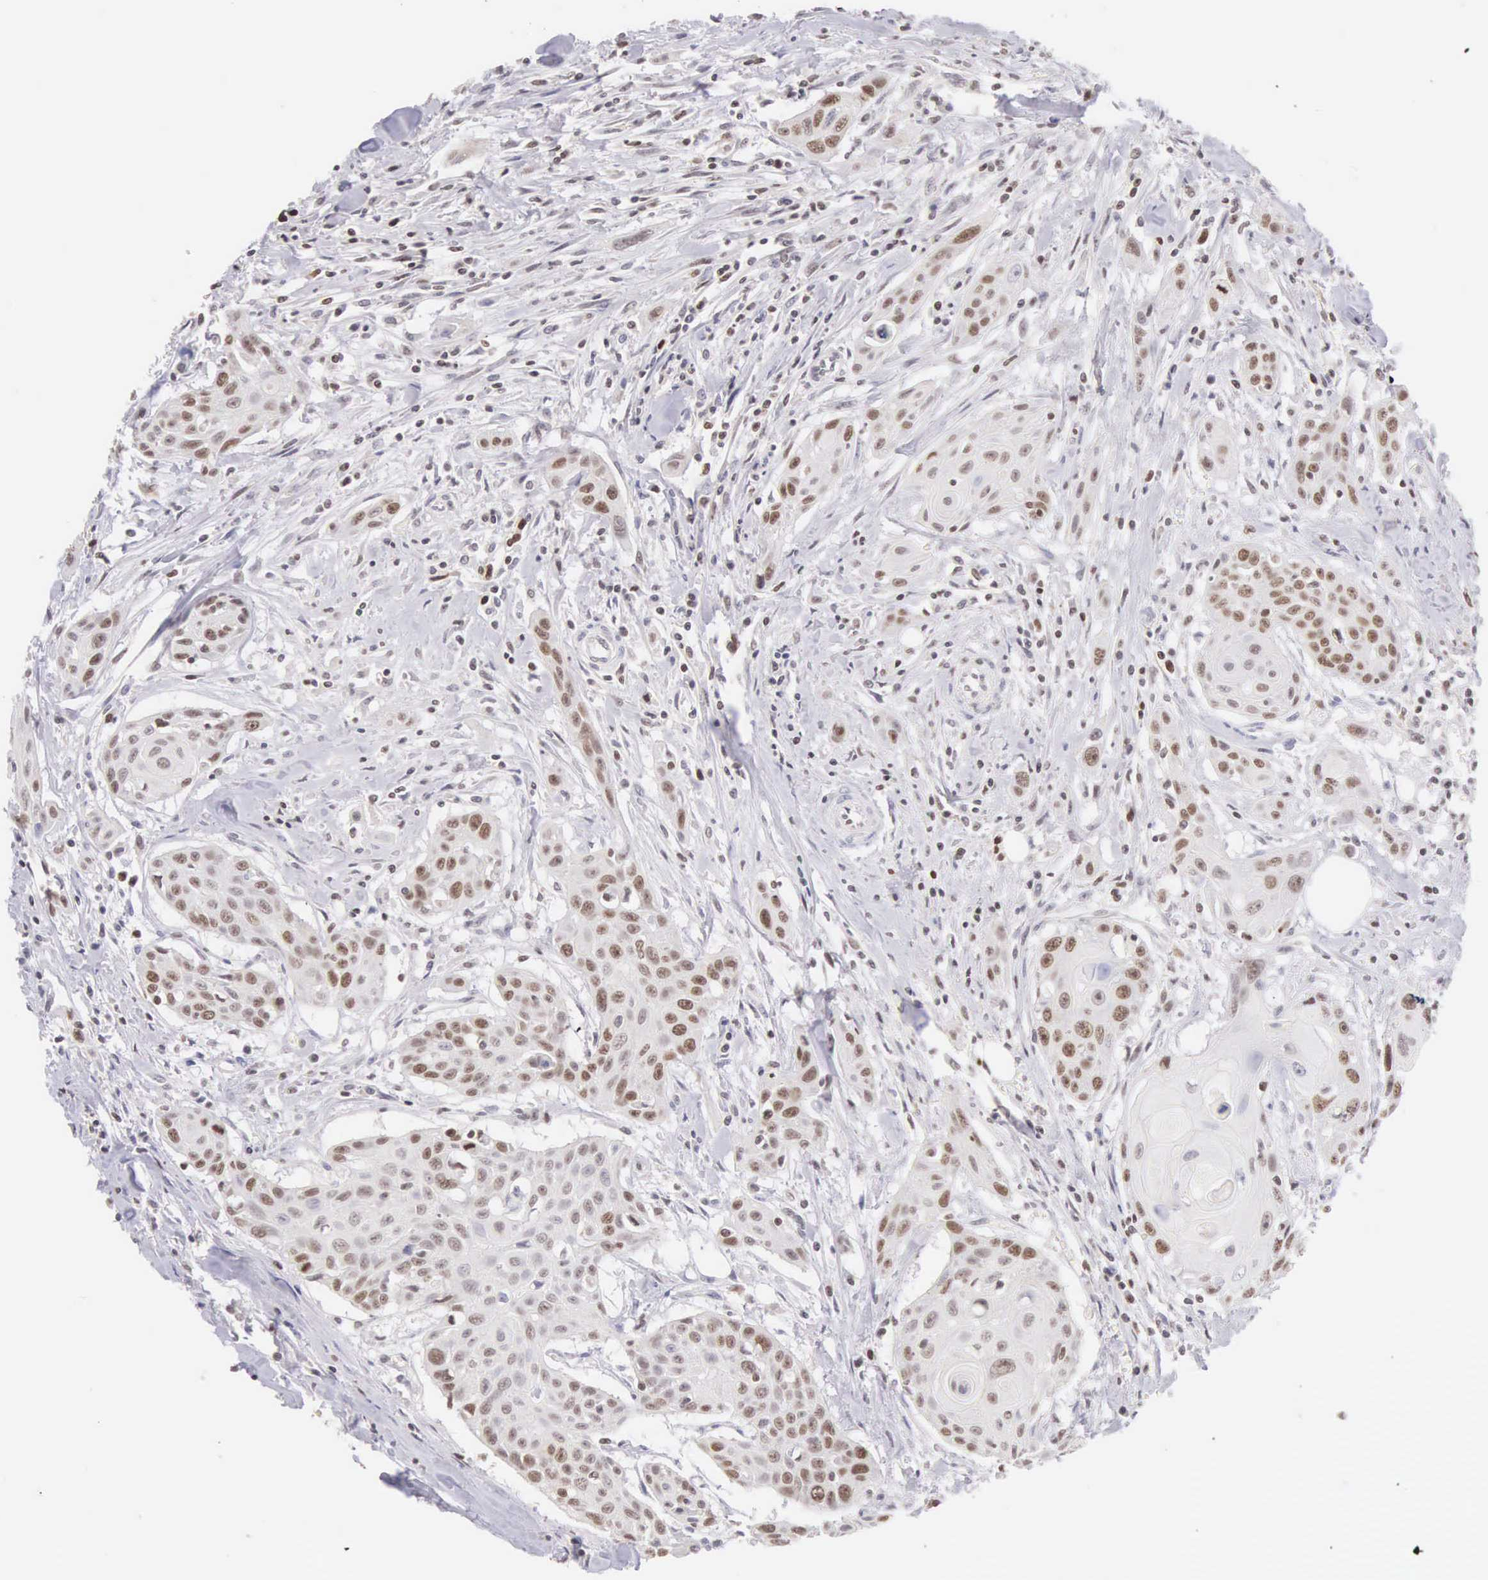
{"staining": {"intensity": "moderate", "quantity": "25%-75%", "location": "nuclear"}, "tissue": "head and neck cancer", "cell_type": "Tumor cells", "image_type": "cancer", "snomed": [{"axis": "morphology", "description": "Squamous cell carcinoma, NOS"}, {"axis": "morphology", "description": "Squamous cell carcinoma, metastatic, NOS"}, {"axis": "topography", "description": "Lymph node"}, {"axis": "topography", "description": "Salivary gland"}, {"axis": "topography", "description": "Head-Neck"}], "caption": "Protein positivity by immunohistochemistry (IHC) demonstrates moderate nuclear positivity in about 25%-75% of tumor cells in head and neck cancer (metastatic squamous cell carcinoma). Ihc stains the protein in brown and the nuclei are stained blue.", "gene": "VRK1", "patient": {"sex": "female", "age": 74}}